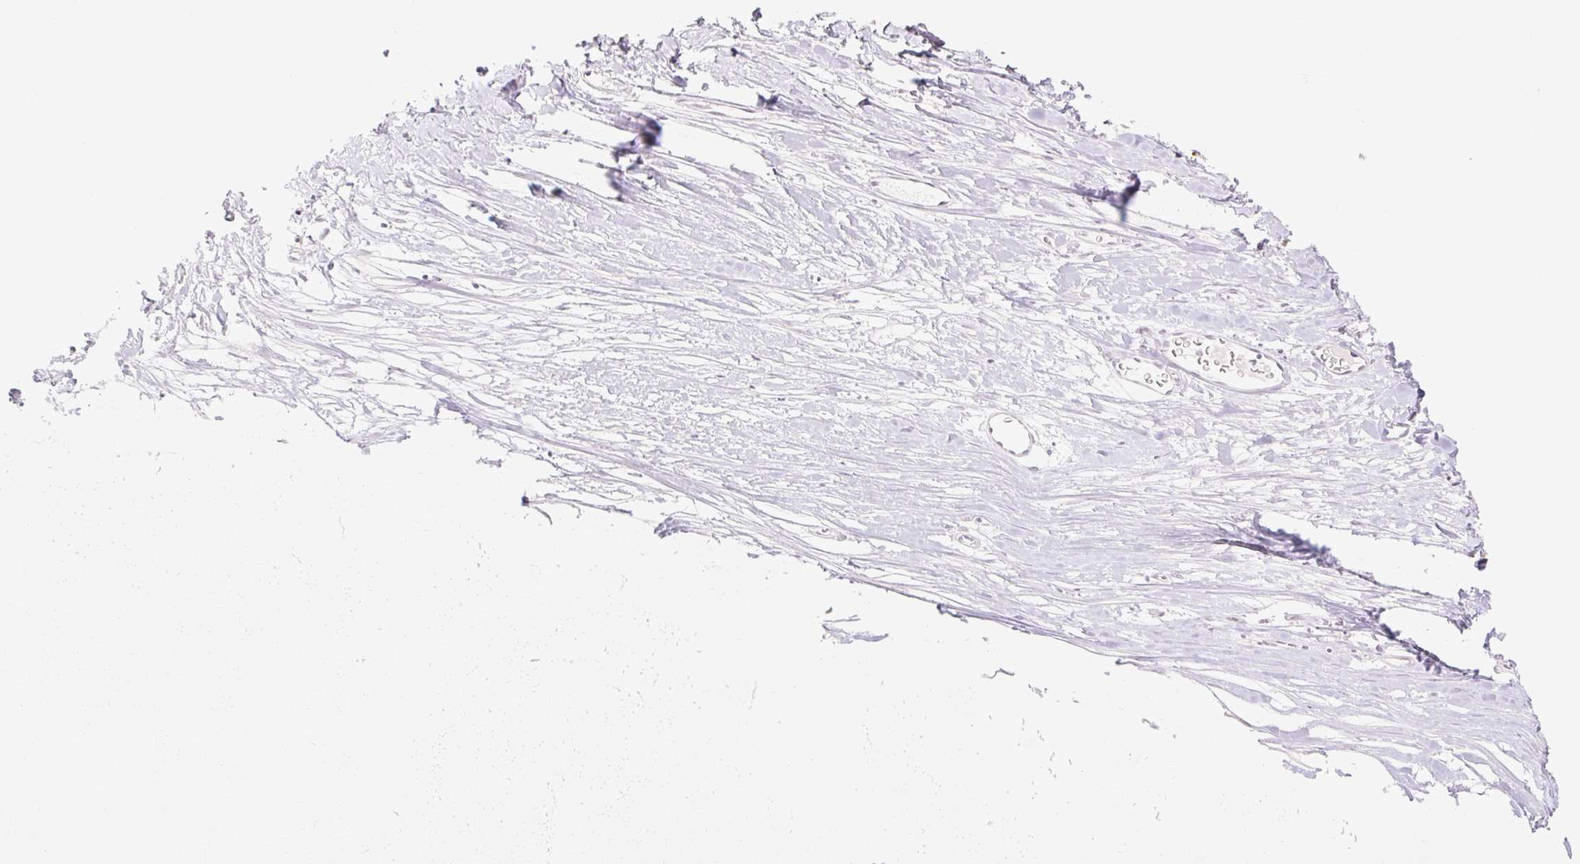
{"staining": {"intensity": "negative", "quantity": "none", "location": "none"}, "tissue": "adipose tissue", "cell_type": "Adipocytes", "image_type": "normal", "snomed": [{"axis": "morphology", "description": "Normal tissue, NOS"}, {"axis": "topography", "description": "Cartilage tissue"}], "caption": "Adipocytes show no significant protein positivity in benign adipose tissue. Nuclei are stained in blue.", "gene": "YJU2B", "patient": {"sex": "male", "age": 57}}